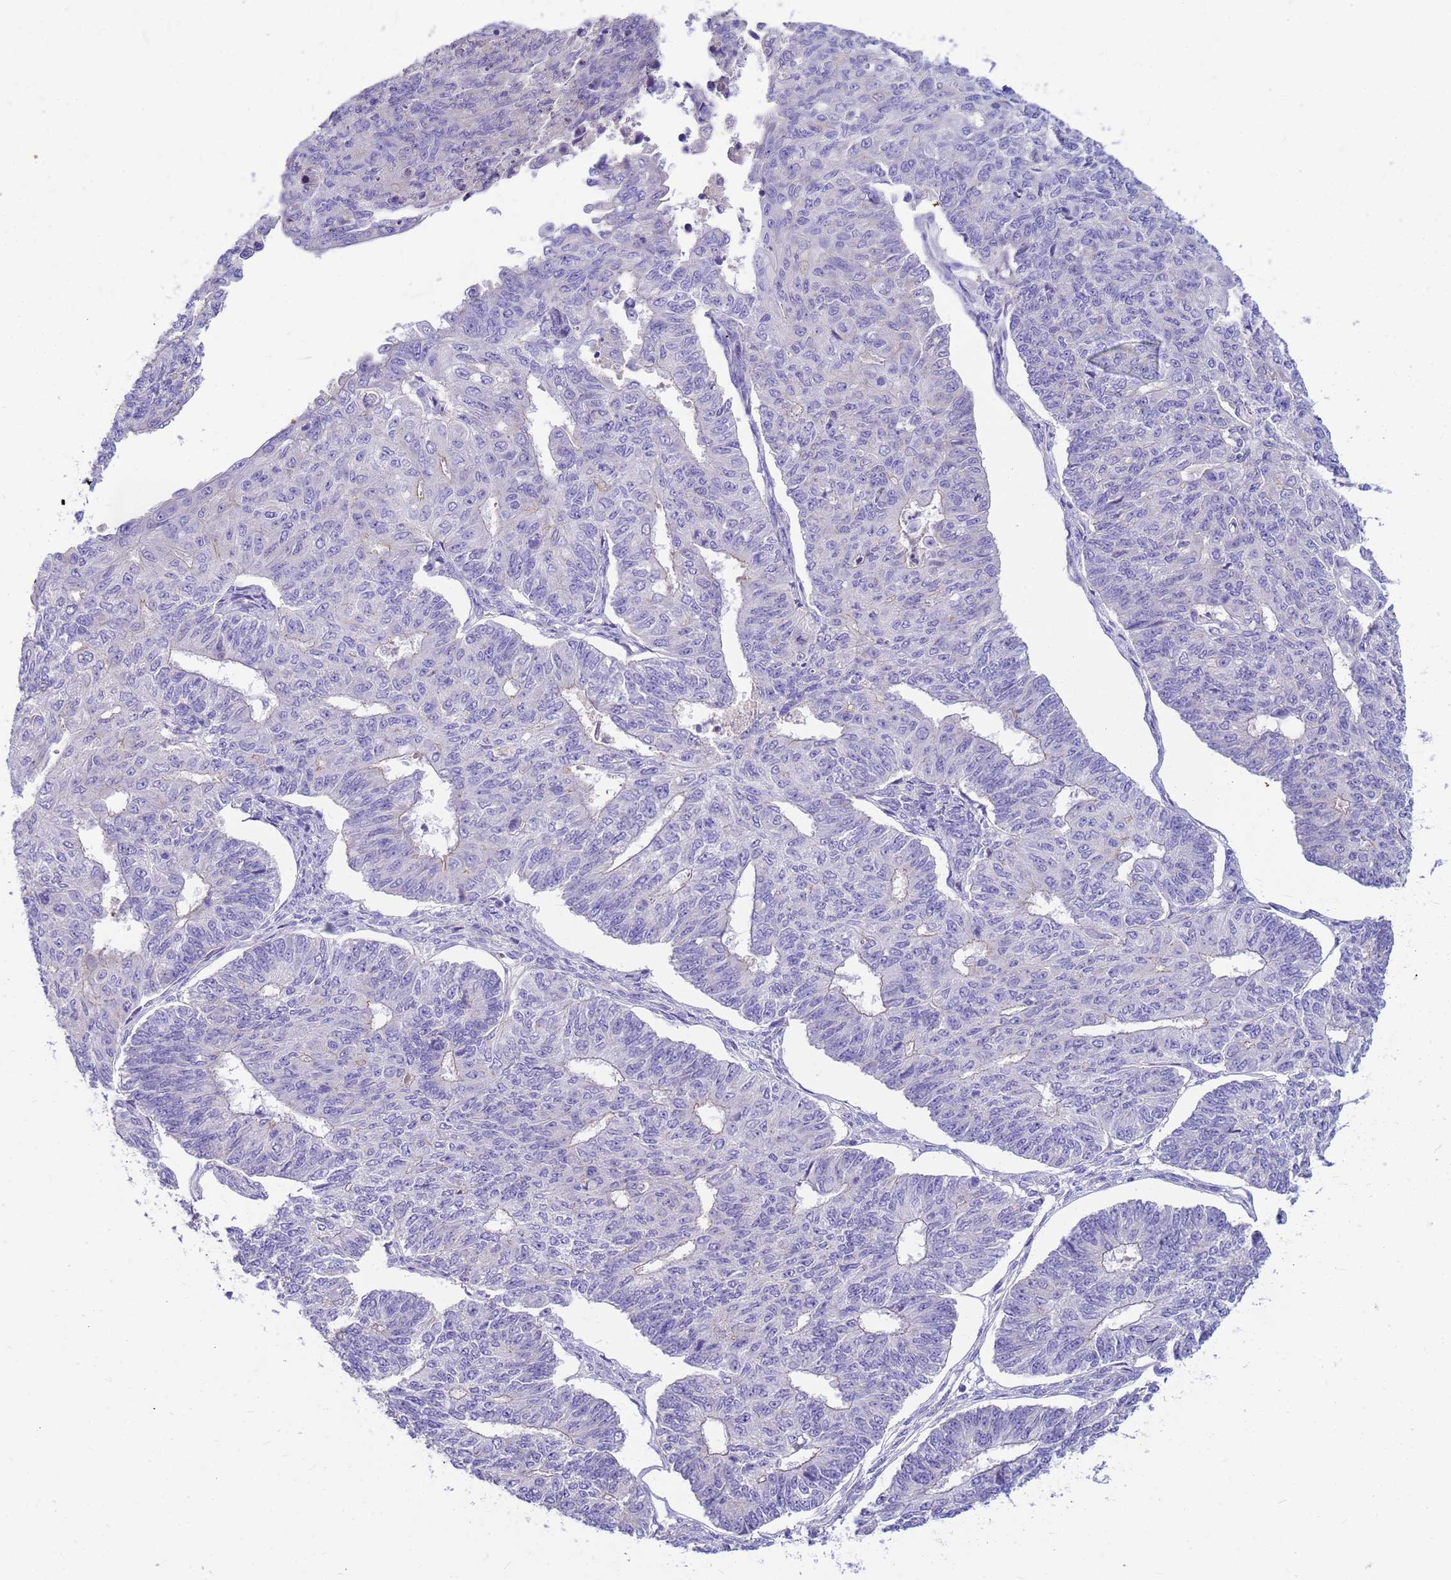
{"staining": {"intensity": "negative", "quantity": "none", "location": "none"}, "tissue": "endometrial cancer", "cell_type": "Tumor cells", "image_type": "cancer", "snomed": [{"axis": "morphology", "description": "Adenocarcinoma, NOS"}, {"axis": "topography", "description": "Endometrium"}], "caption": "Immunohistochemical staining of endometrial cancer (adenocarcinoma) reveals no significant staining in tumor cells. (DAB (3,3'-diaminobenzidine) immunohistochemistry with hematoxylin counter stain).", "gene": "DPRX", "patient": {"sex": "female", "age": 32}}